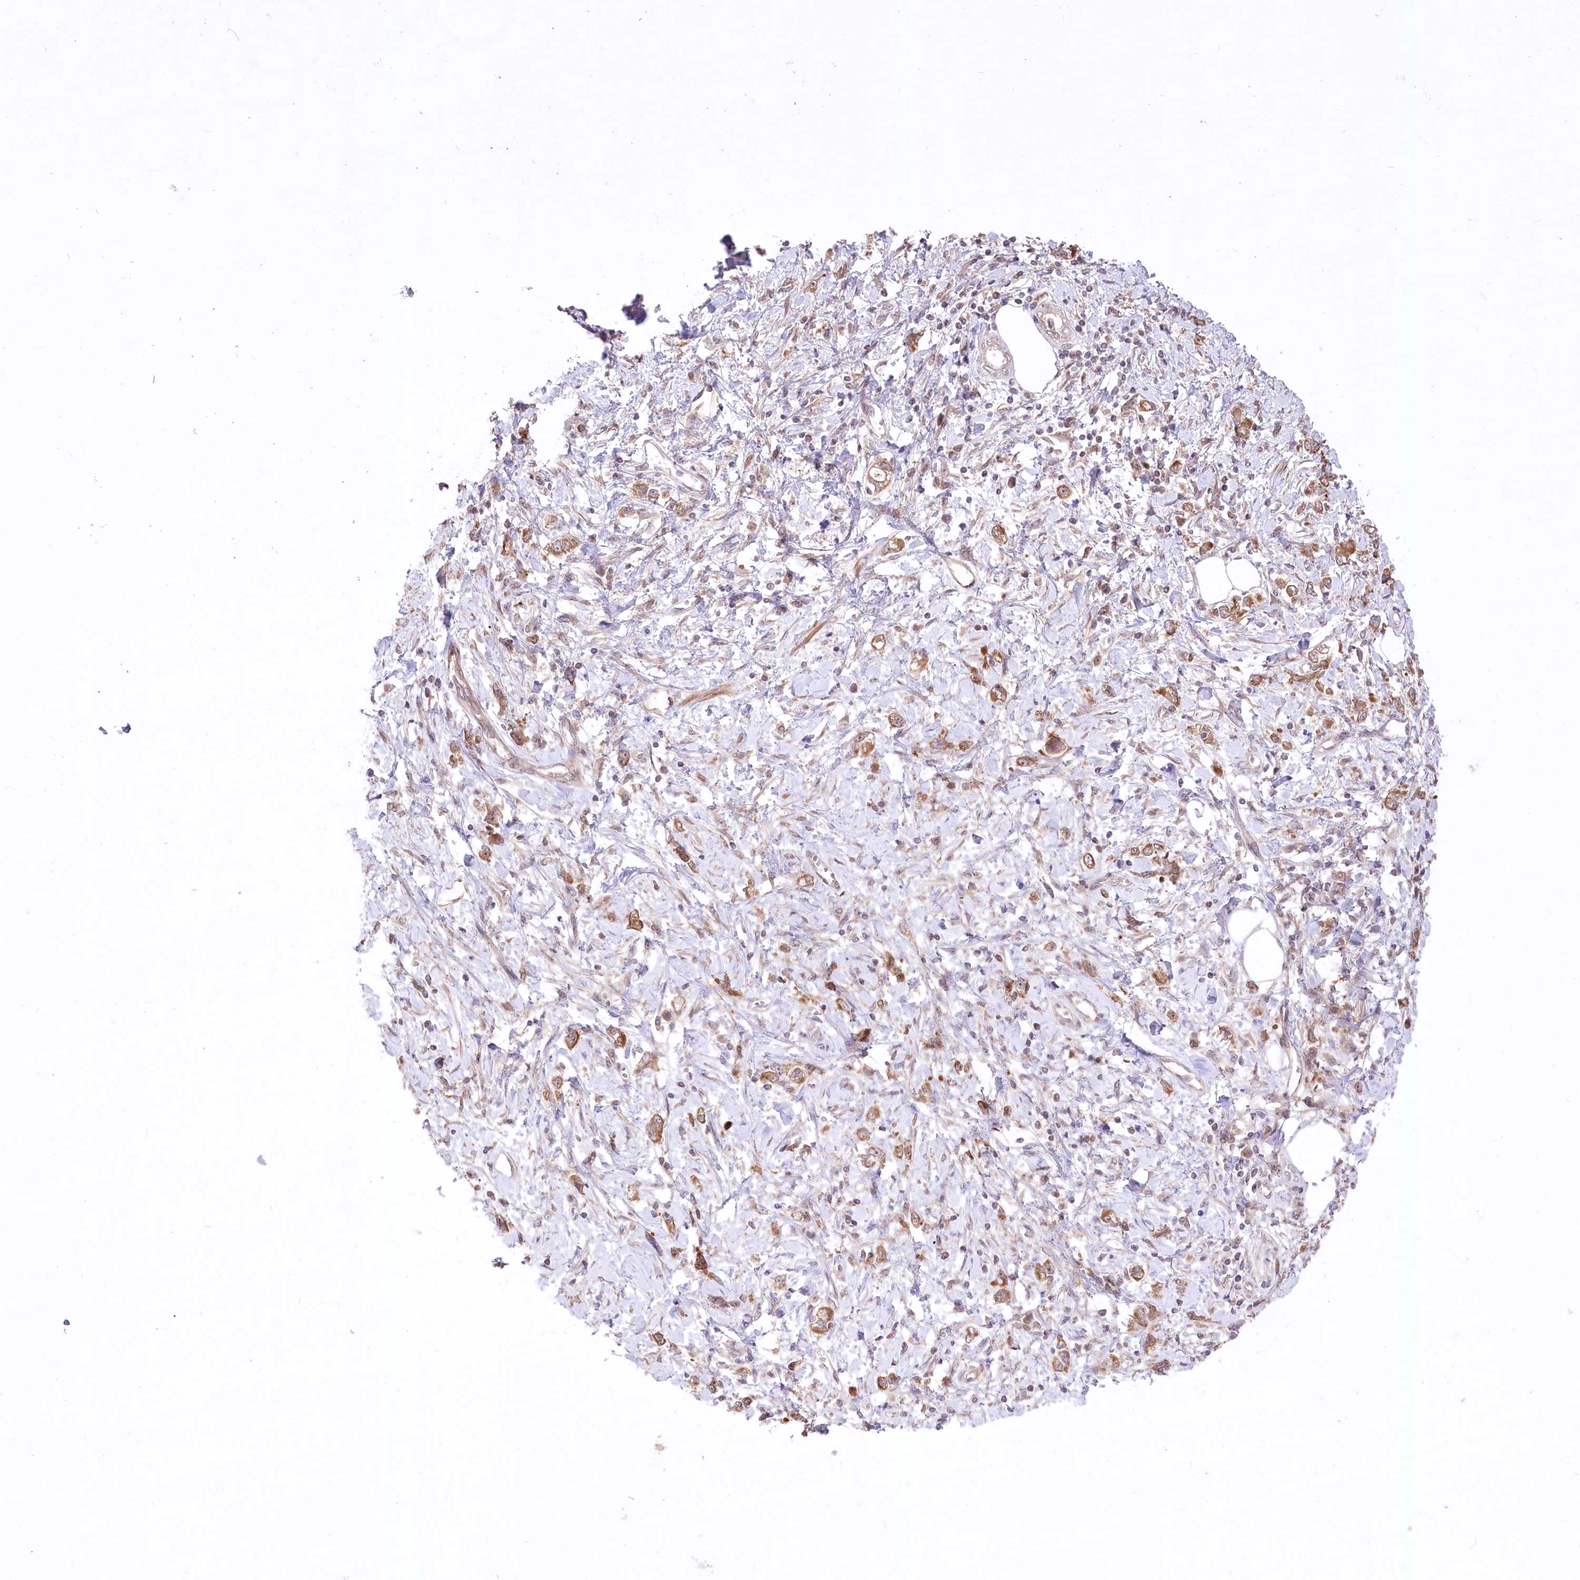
{"staining": {"intensity": "moderate", "quantity": "25%-75%", "location": "cytoplasmic/membranous"}, "tissue": "stomach cancer", "cell_type": "Tumor cells", "image_type": "cancer", "snomed": [{"axis": "morphology", "description": "Adenocarcinoma, NOS"}, {"axis": "topography", "description": "Stomach"}], "caption": "IHC micrograph of human stomach cancer stained for a protein (brown), which exhibits medium levels of moderate cytoplasmic/membranous expression in about 25%-75% of tumor cells.", "gene": "HELT", "patient": {"sex": "female", "age": 76}}